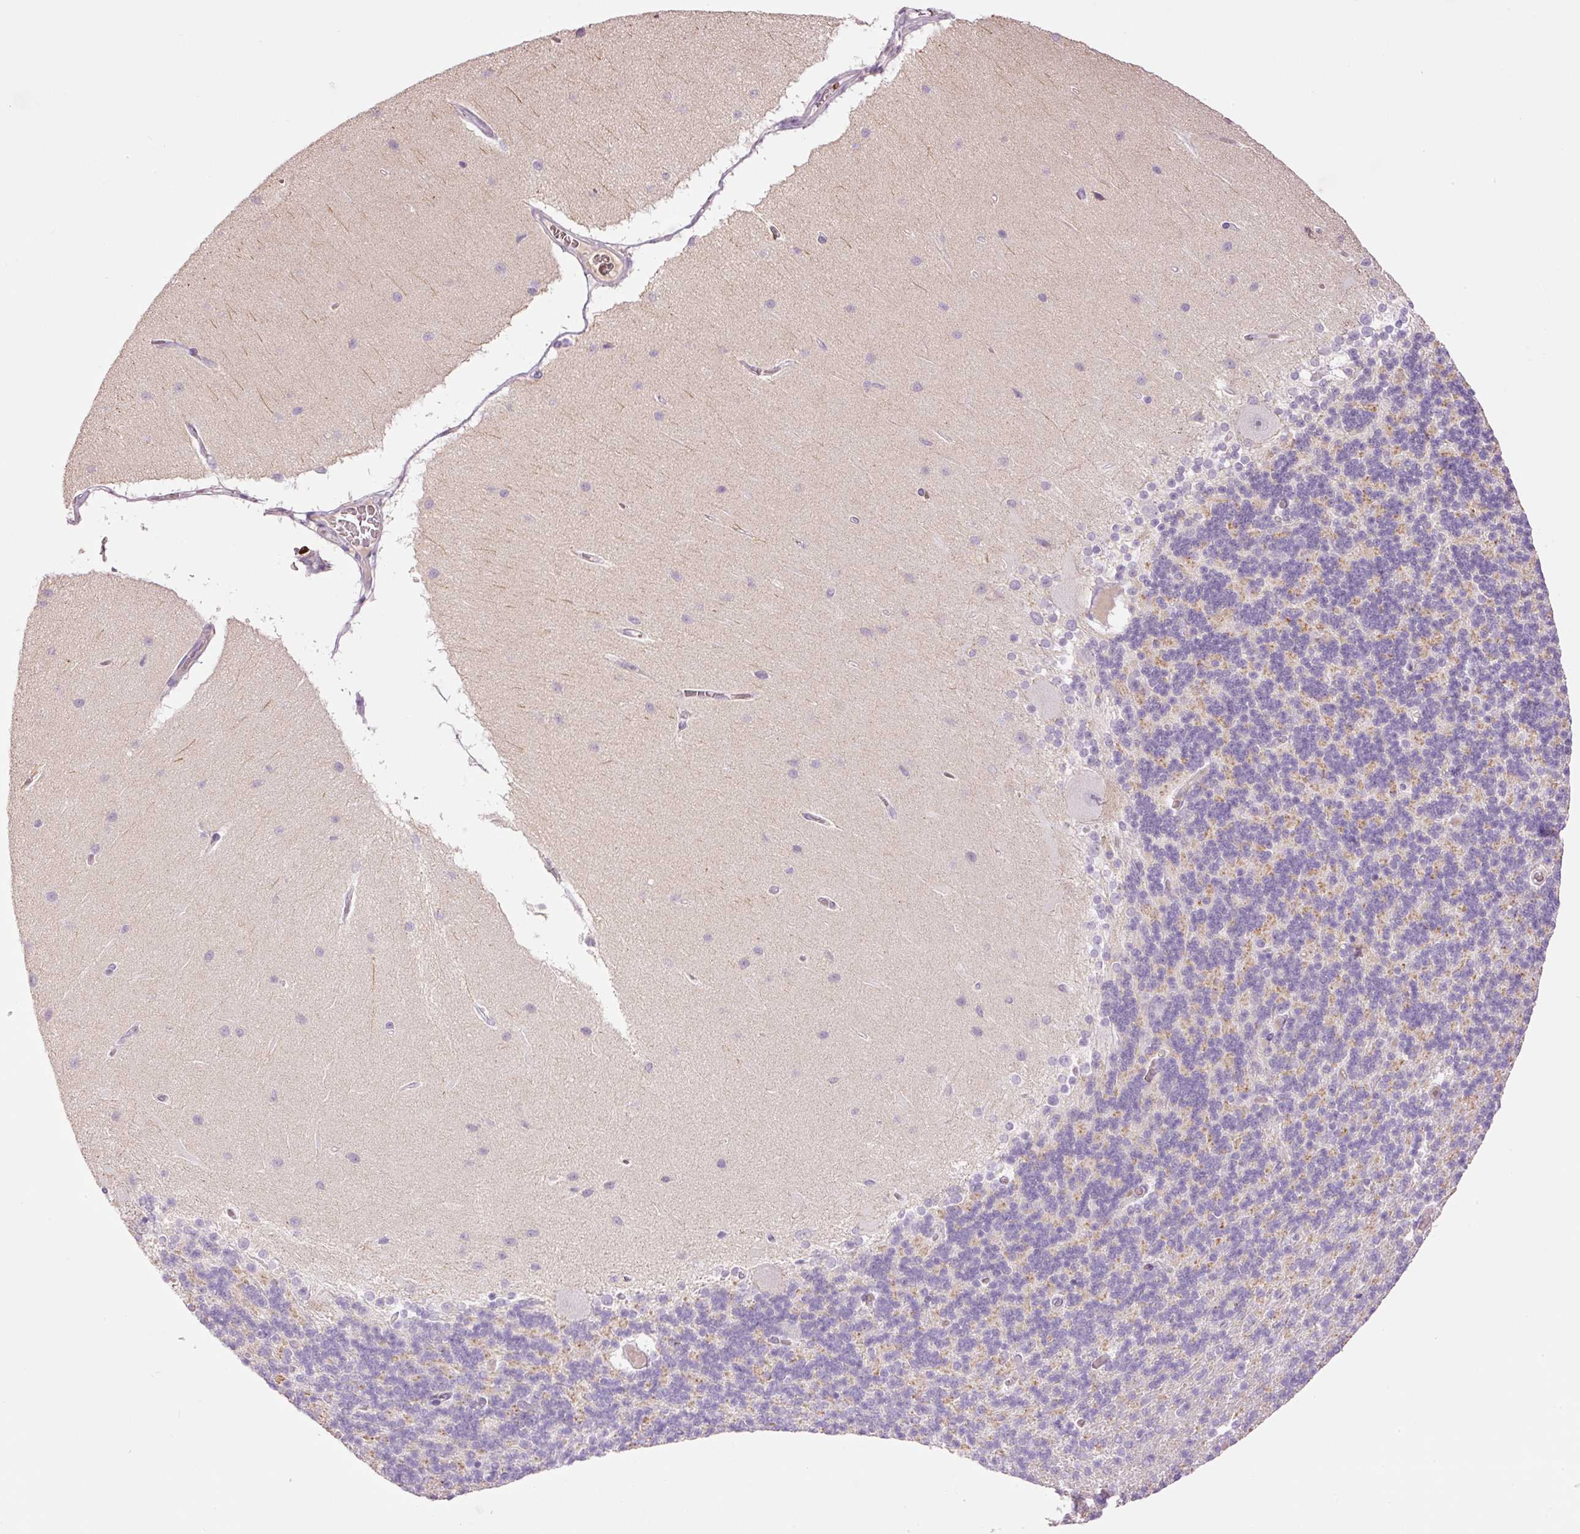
{"staining": {"intensity": "weak", "quantity": "25%-75%", "location": "cytoplasmic/membranous"}, "tissue": "cerebellum", "cell_type": "Cells in granular layer", "image_type": "normal", "snomed": [{"axis": "morphology", "description": "Normal tissue, NOS"}, {"axis": "topography", "description": "Cerebellum"}], "caption": "This histopathology image reveals immunohistochemistry (IHC) staining of unremarkable cerebellum, with low weak cytoplasmic/membranous expression in about 25%-75% of cells in granular layer.", "gene": "LY6G6D", "patient": {"sex": "female", "age": 54}}